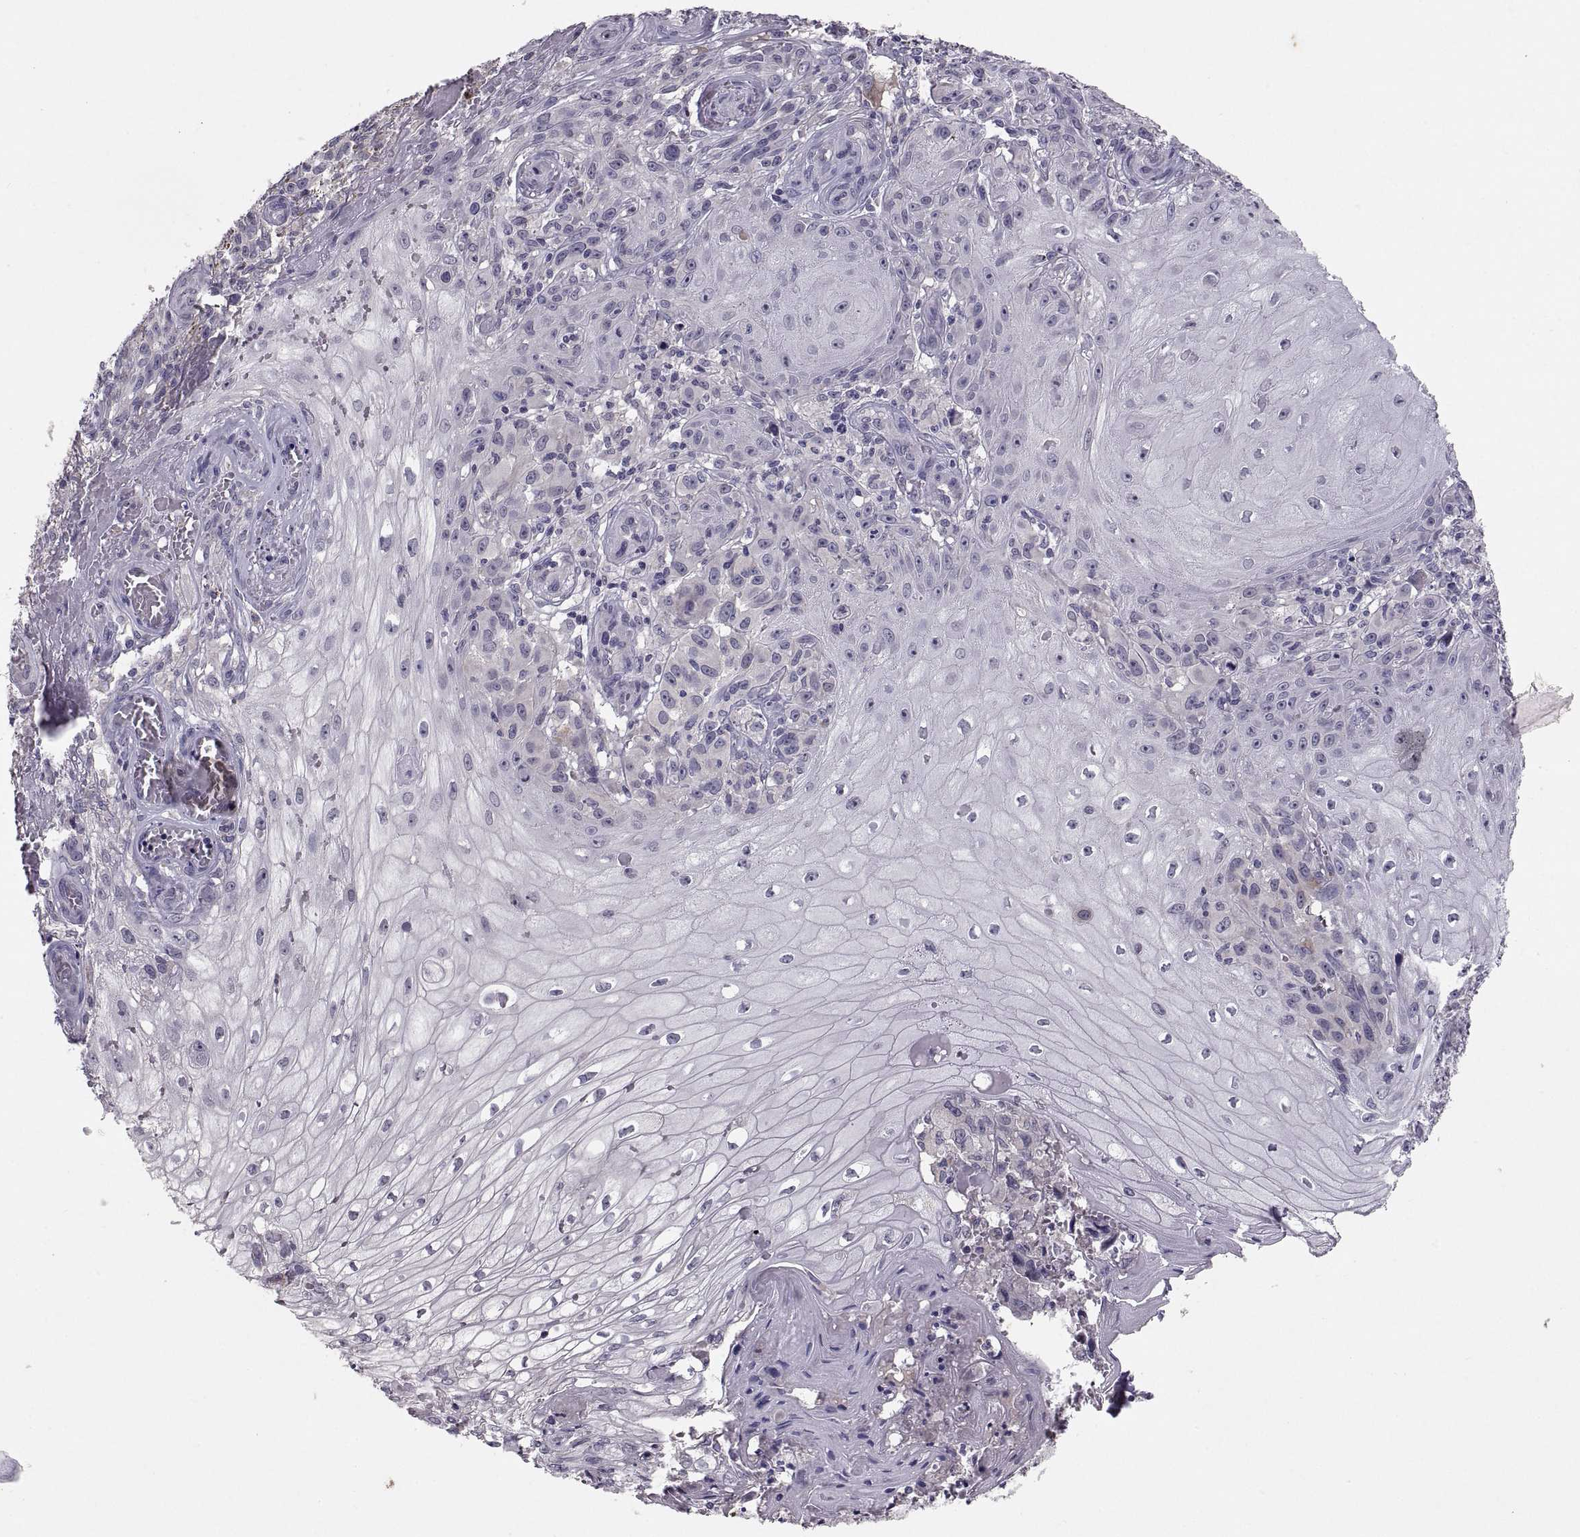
{"staining": {"intensity": "negative", "quantity": "none", "location": "none"}, "tissue": "melanoma", "cell_type": "Tumor cells", "image_type": "cancer", "snomed": [{"axis": "morphology", "description": "Malignant melanoma, NOS"}, {"axis": "topography", "description": "Skin"}], "caption": "The micrograph exhibits no significant staining in tumor cells of malignant melanoma.", "gene": "PAX2", "patient": {"sex": "female", "age": 53}}